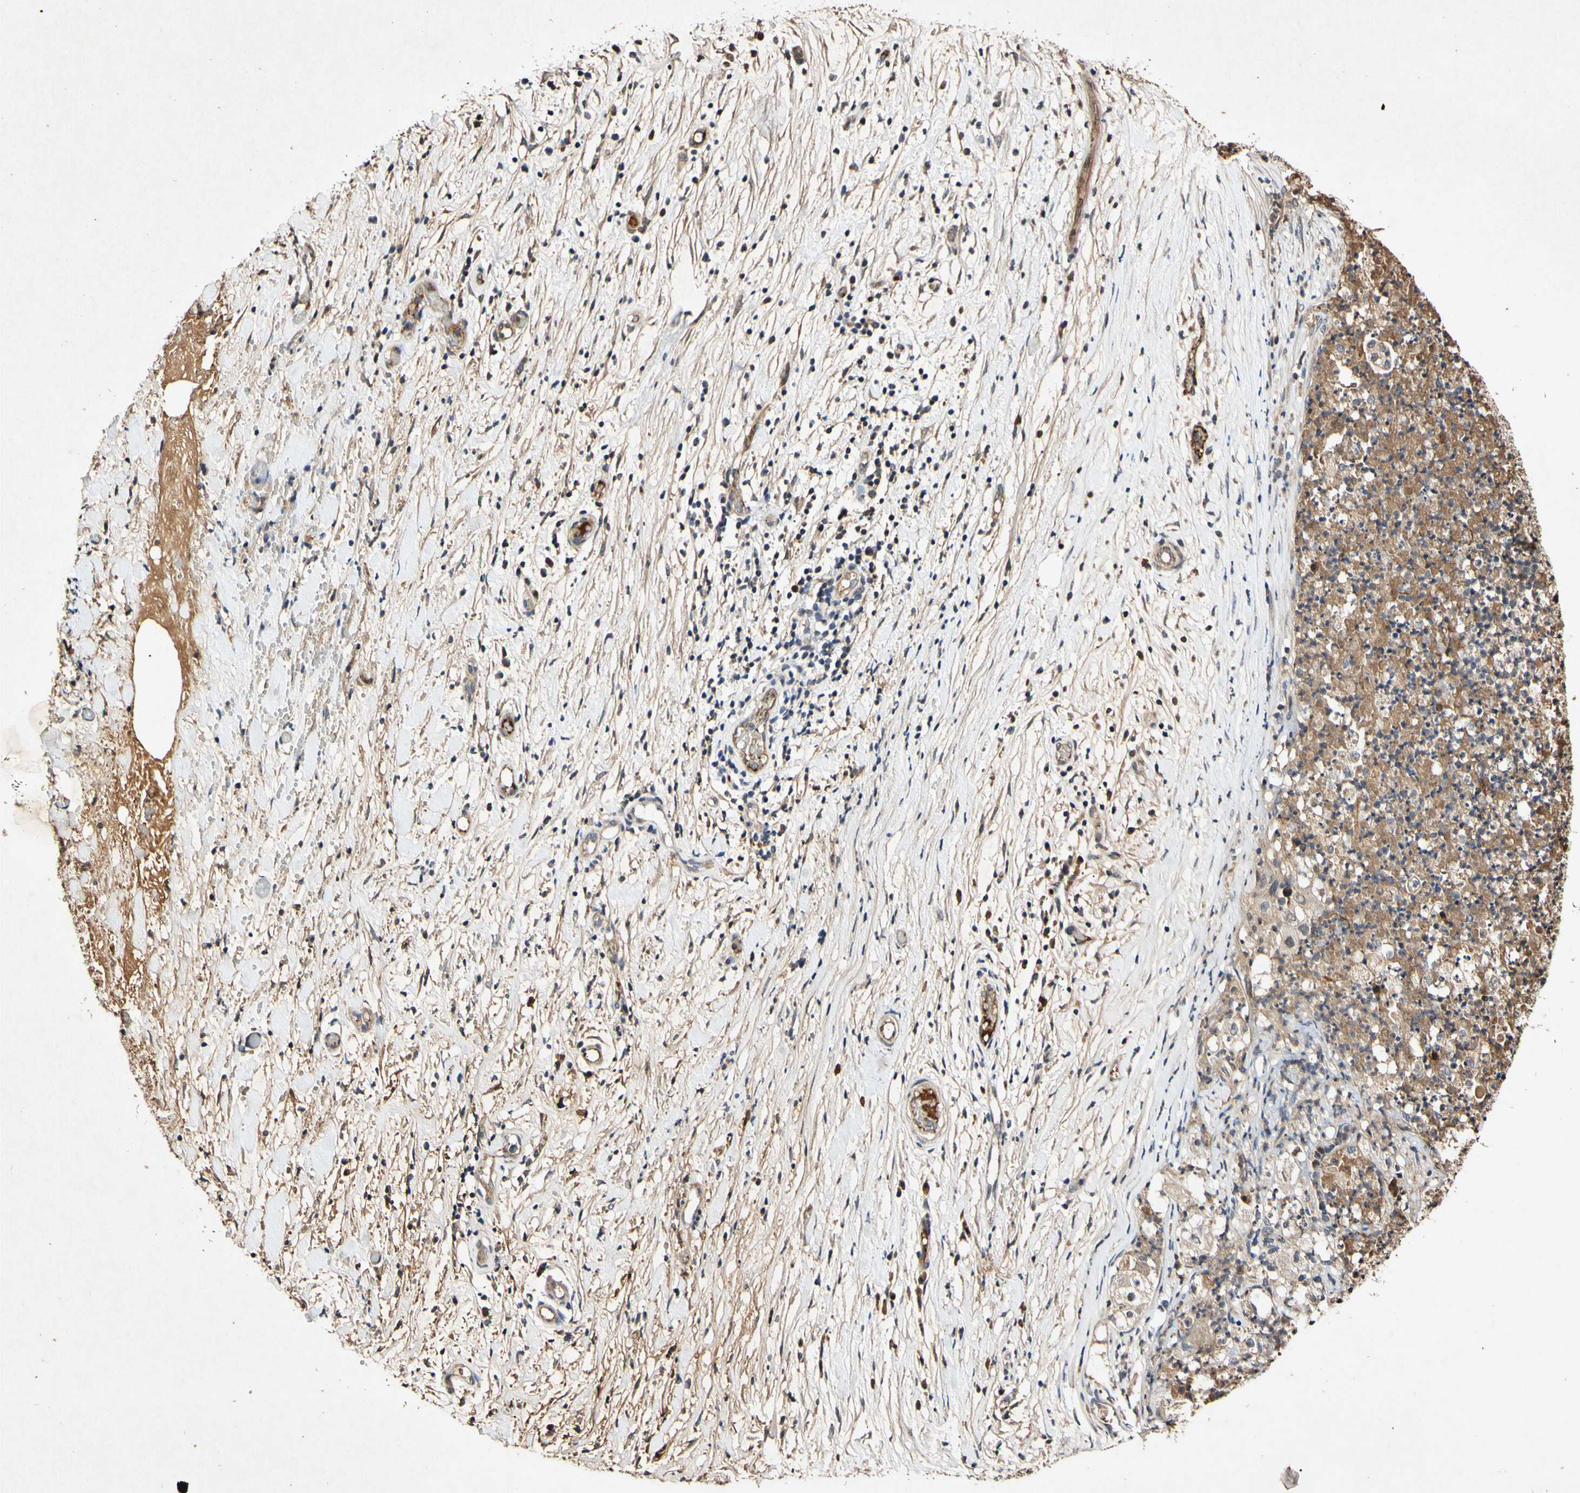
{"staining": {"intensity": "moderate", "quantity": ">75%", "location": "cytoplasmic/membranous"}, "tissue": "lung cancer", "cell_type": "Tumor cells", "image_type": "cancer", "snomed": [{"axis": "morphology", "description": "Inflammation, NOS"}, {"axis": "morphology", "description": "Squamous cell carcinoma, NOS"}, {"axis": "topography", "description": "Lymph node"}, {"axis": "topography", "description": "Soft tissue"}, {"axis": "topography", "description": "Lung"}], "caption": "Immunohistochemistry (IHC) staining of lung squamous cell carcinoma, which displays medium levels of moderate cytoplasmic/membranous staining in approximately >75% of tumor cells indicating moderate cytoplasmic/membranous protein staining. The staining was performed using DAB (3,3'-diaminobenzidine) (brown) for protein detection and nuclei were counterstained in hematoxylin (blue).", "gene": "PLAT", "patient": {"sex": "male", "age": 66}}